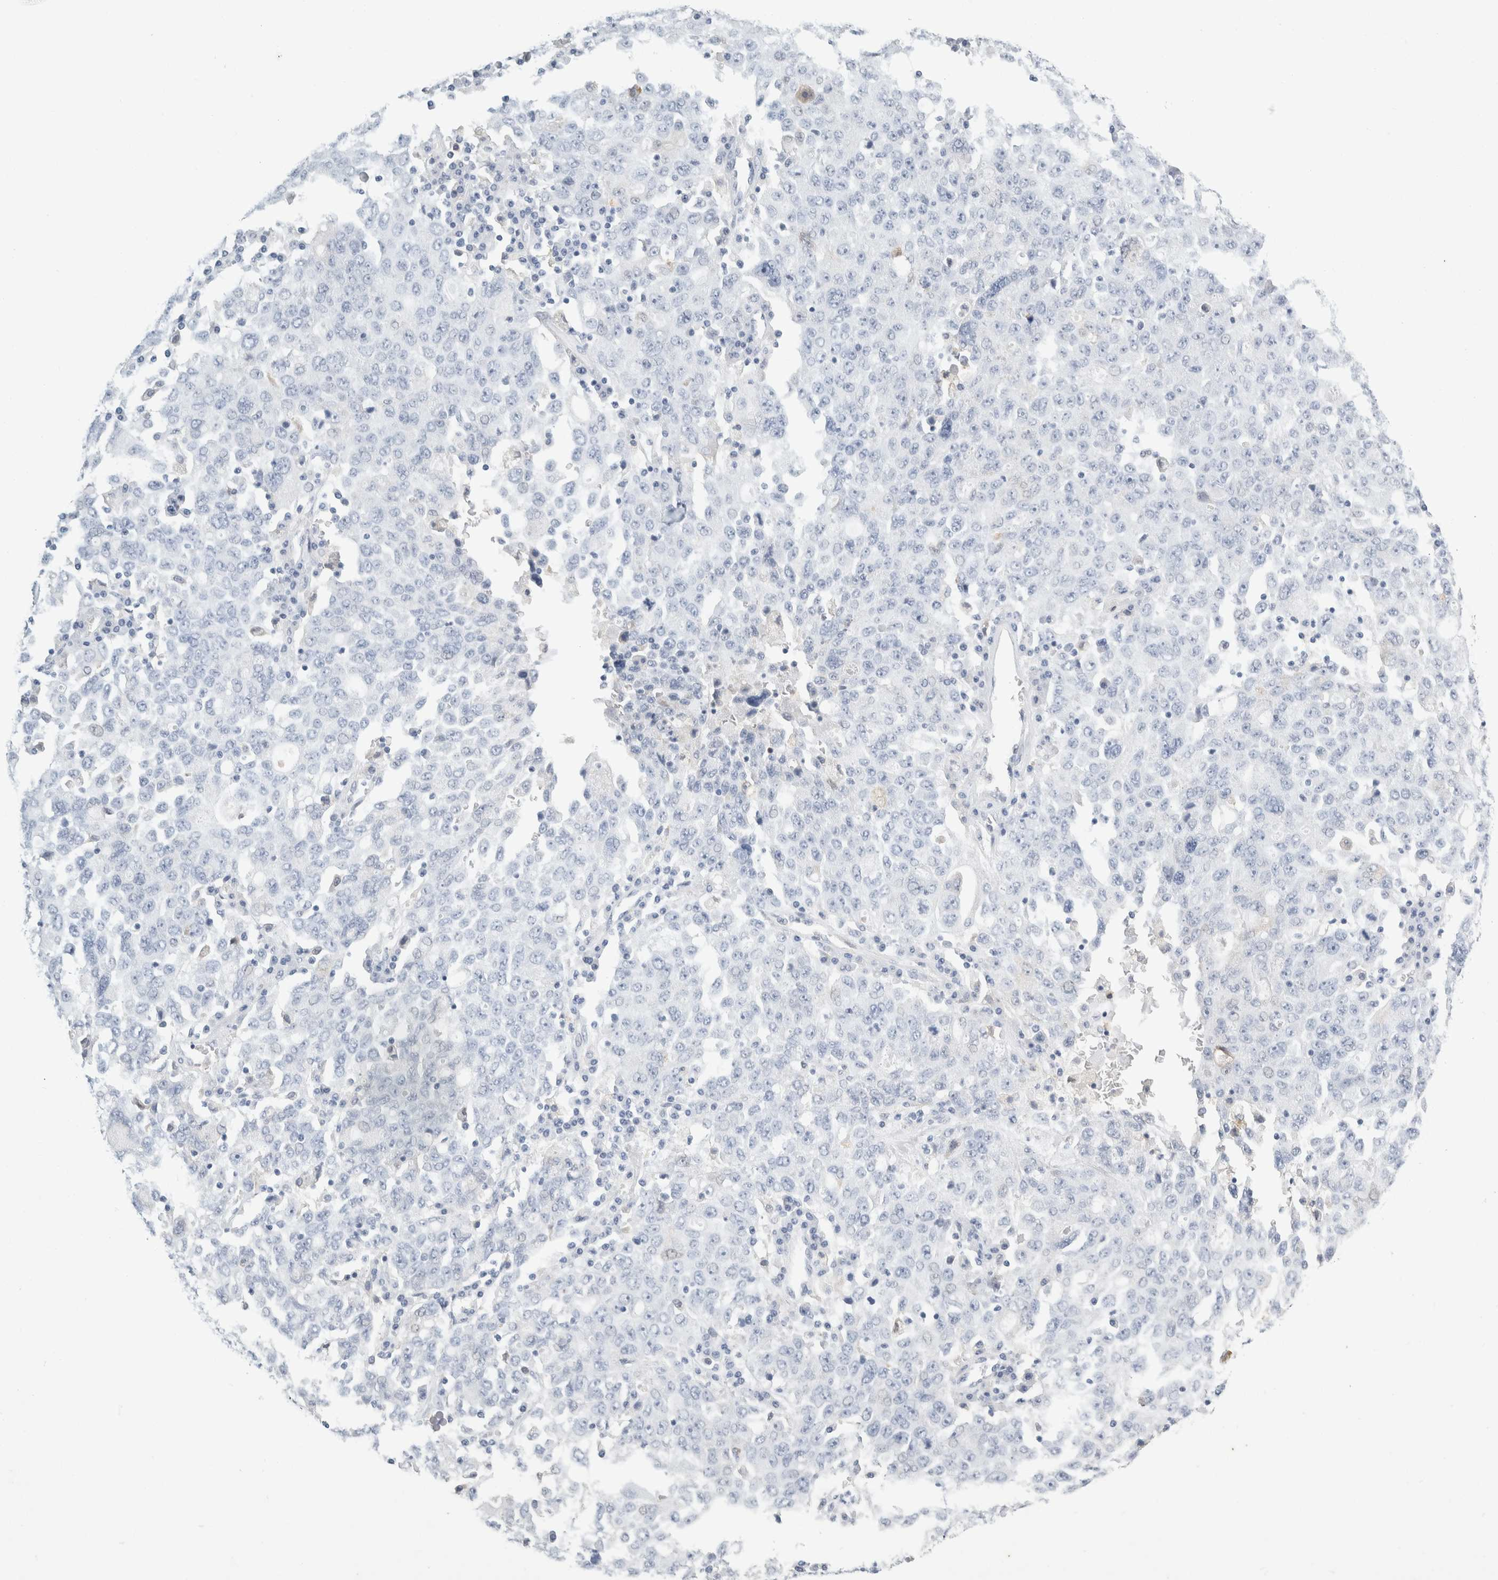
{"staining": {"intensity": "negative", "quantity": "none", "location": "none"}, "tissue": "ovarian cancer", "cell_type": "Tumor cells", "image_type": "cancer", "snomed": [{"axis": "morphology", "description": "Carcinoma, endometroid"}, {"axis": "topography", "description": "Ovary"}], "caption": "Immunohistochemistry micrograph of ovarian endometroid carcinoma stained for a protein (brown), which shows no positivity in tumor cells.", "gene": "P2RY2", "patient": {"sex": "female", "age": 62}}